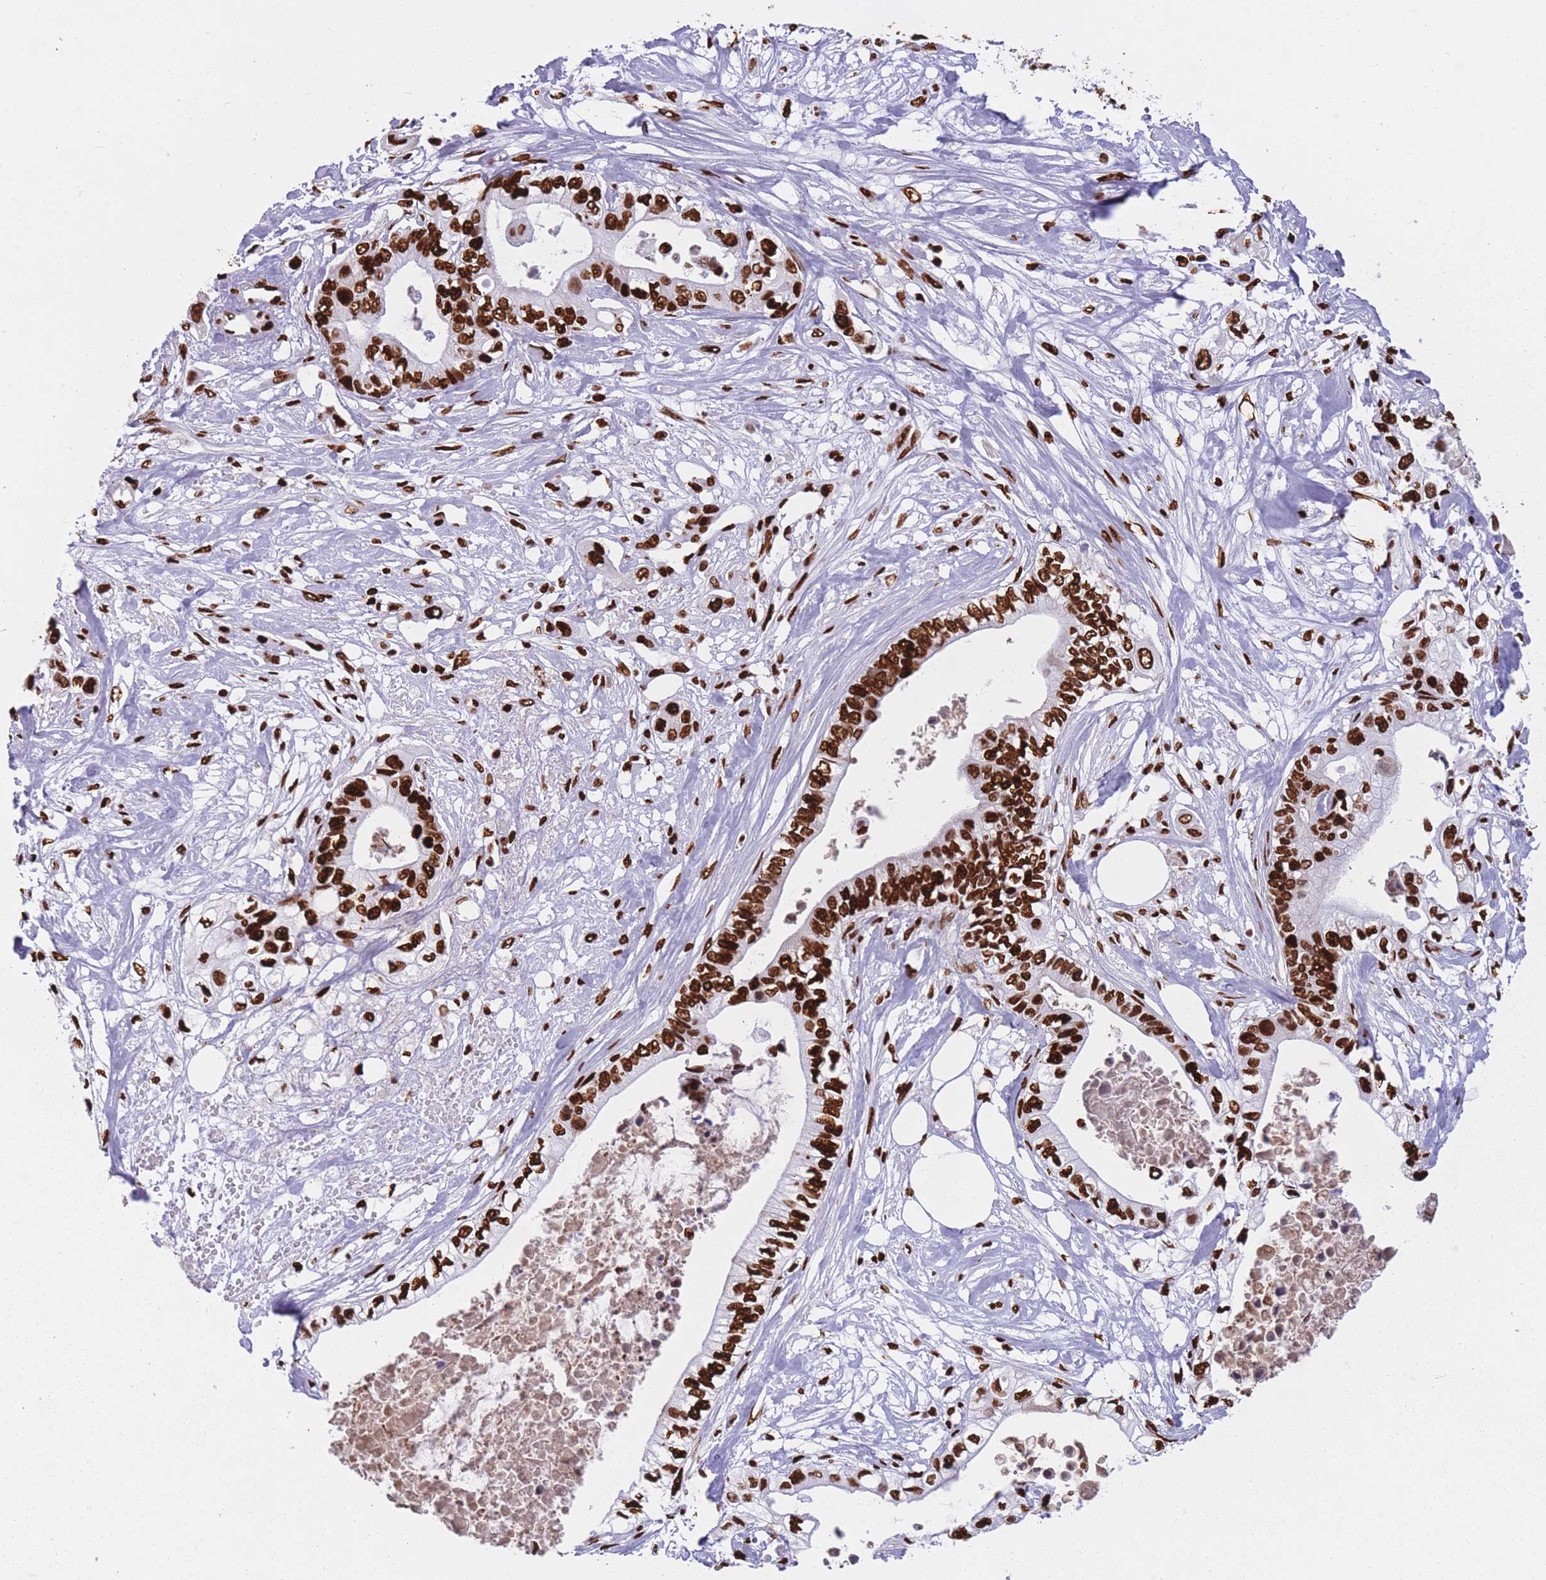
{"staining": {"intensity": "strong", "quantity": ">75%", "location": "nuclear"}, "tissue": "pancreatic cancer", "cell_type": "Tumor cells", "image_type": "cancer", "snomed": [{"axis": "morphology", "description": "Adenocarcinoma, NOS"}, {"axis": "topography", "description": "Pancreas"}], "caption": "Protein expression analysis of human adenocarcinoma (pancreatic) reveals strong nuclear expression in approximately >75% of tumor cells.", "gene": "HNRNPUL1", "patient": {"sex": "female", "age": 63}}